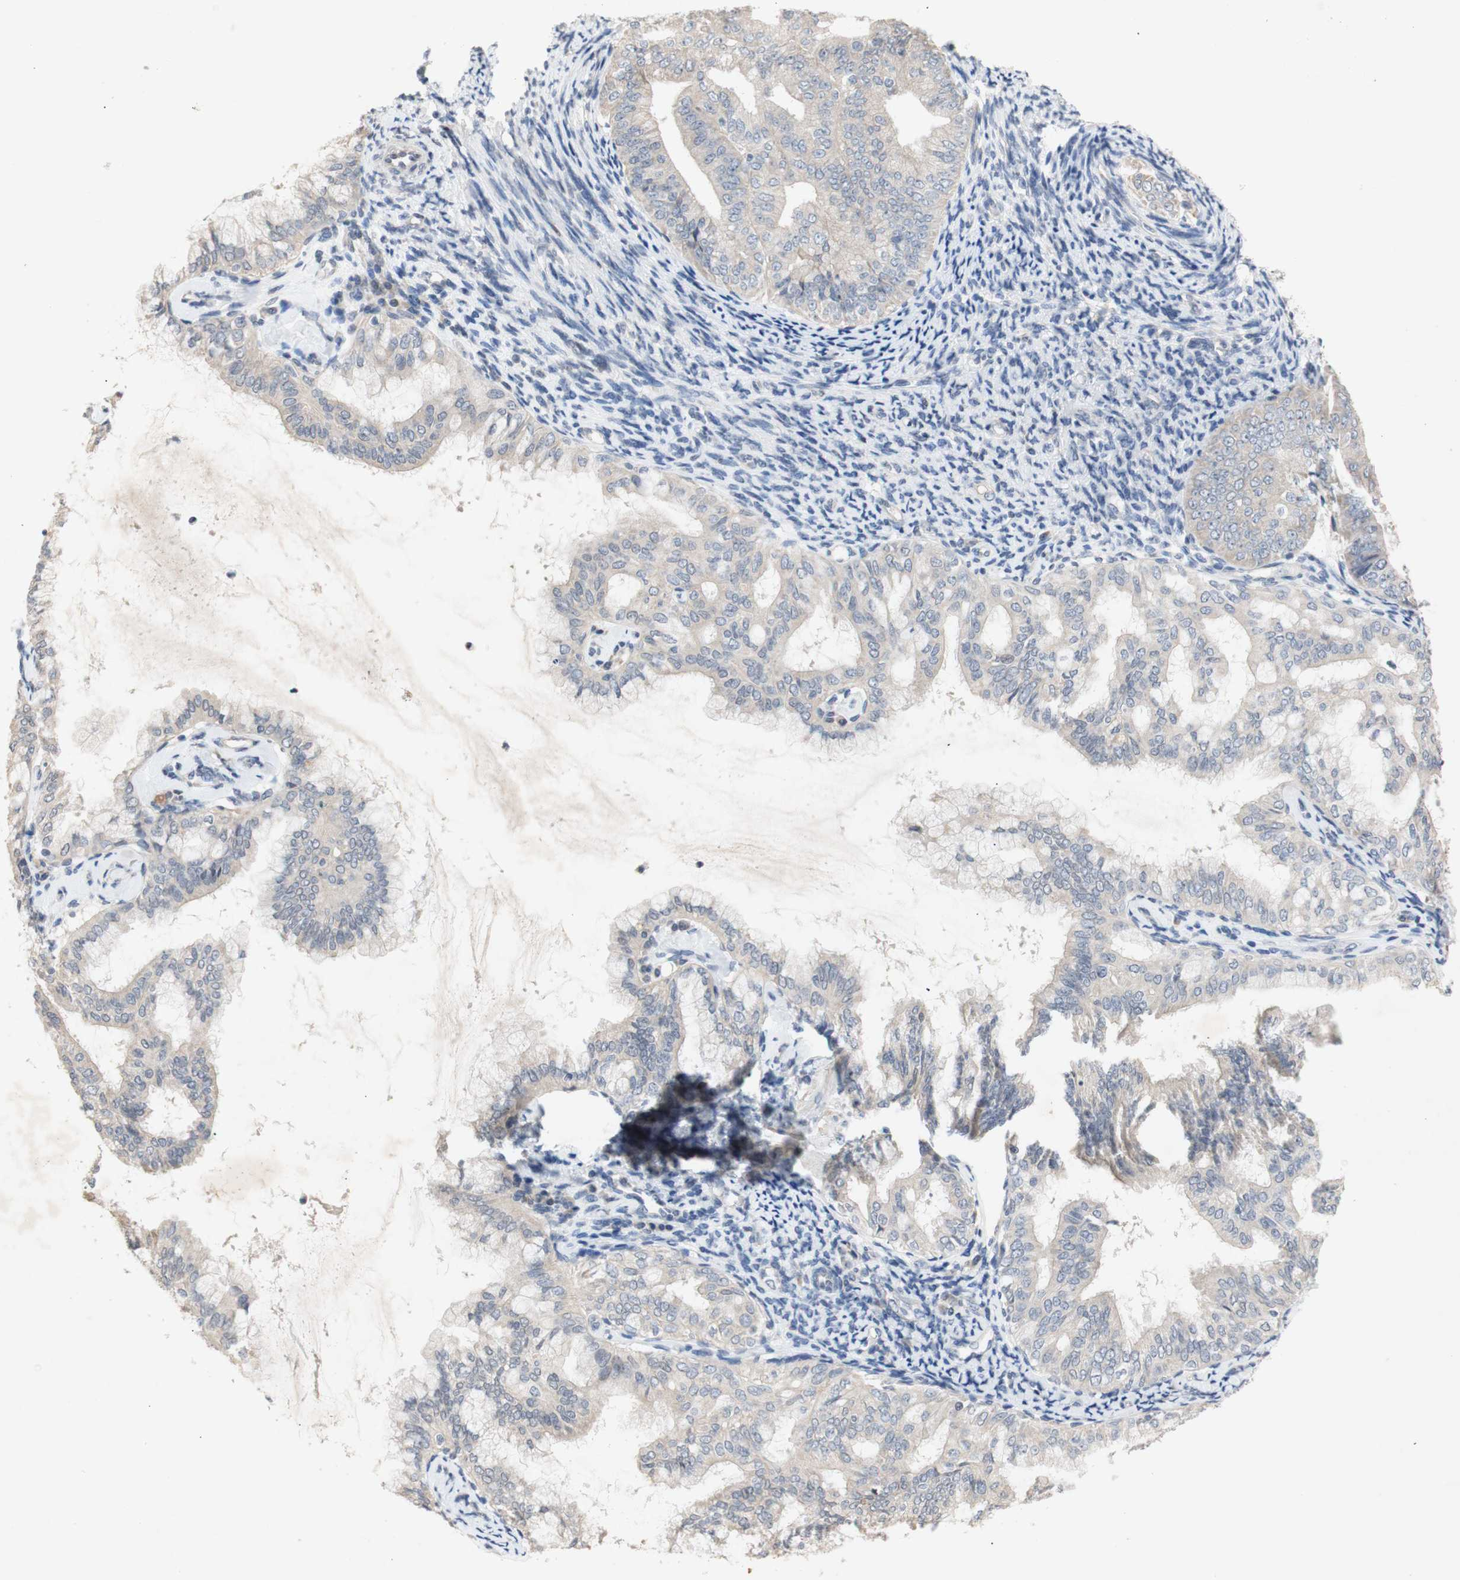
{"staining": {"intensity": "weak", "quantity": ">75%", "location": "cytoplasmic/membranous"}, "tissue": "endometrial cancer", "cell_type": "Tumor cells", "image_type": "cancer", "snomed": [{"axis": "morphology", "description": "Adenocarcinoma, NOS"}, {"axis": "topography", "description": "Endometrium"}], "caption": "Protein staining by IHC shows weak cytoplasmic/membranous expression in about >75% of tumor cells in endometrial adenocarcinoma. The staining was performed using DAB (3,3'-diaminobenzidine) to visualize the protein expression in brown, while the nuclei were stained in blue with hematoxylin (Magnification: 20x).", "gene": "FOSB", "patient": {"sex": "female", "age": 63}}